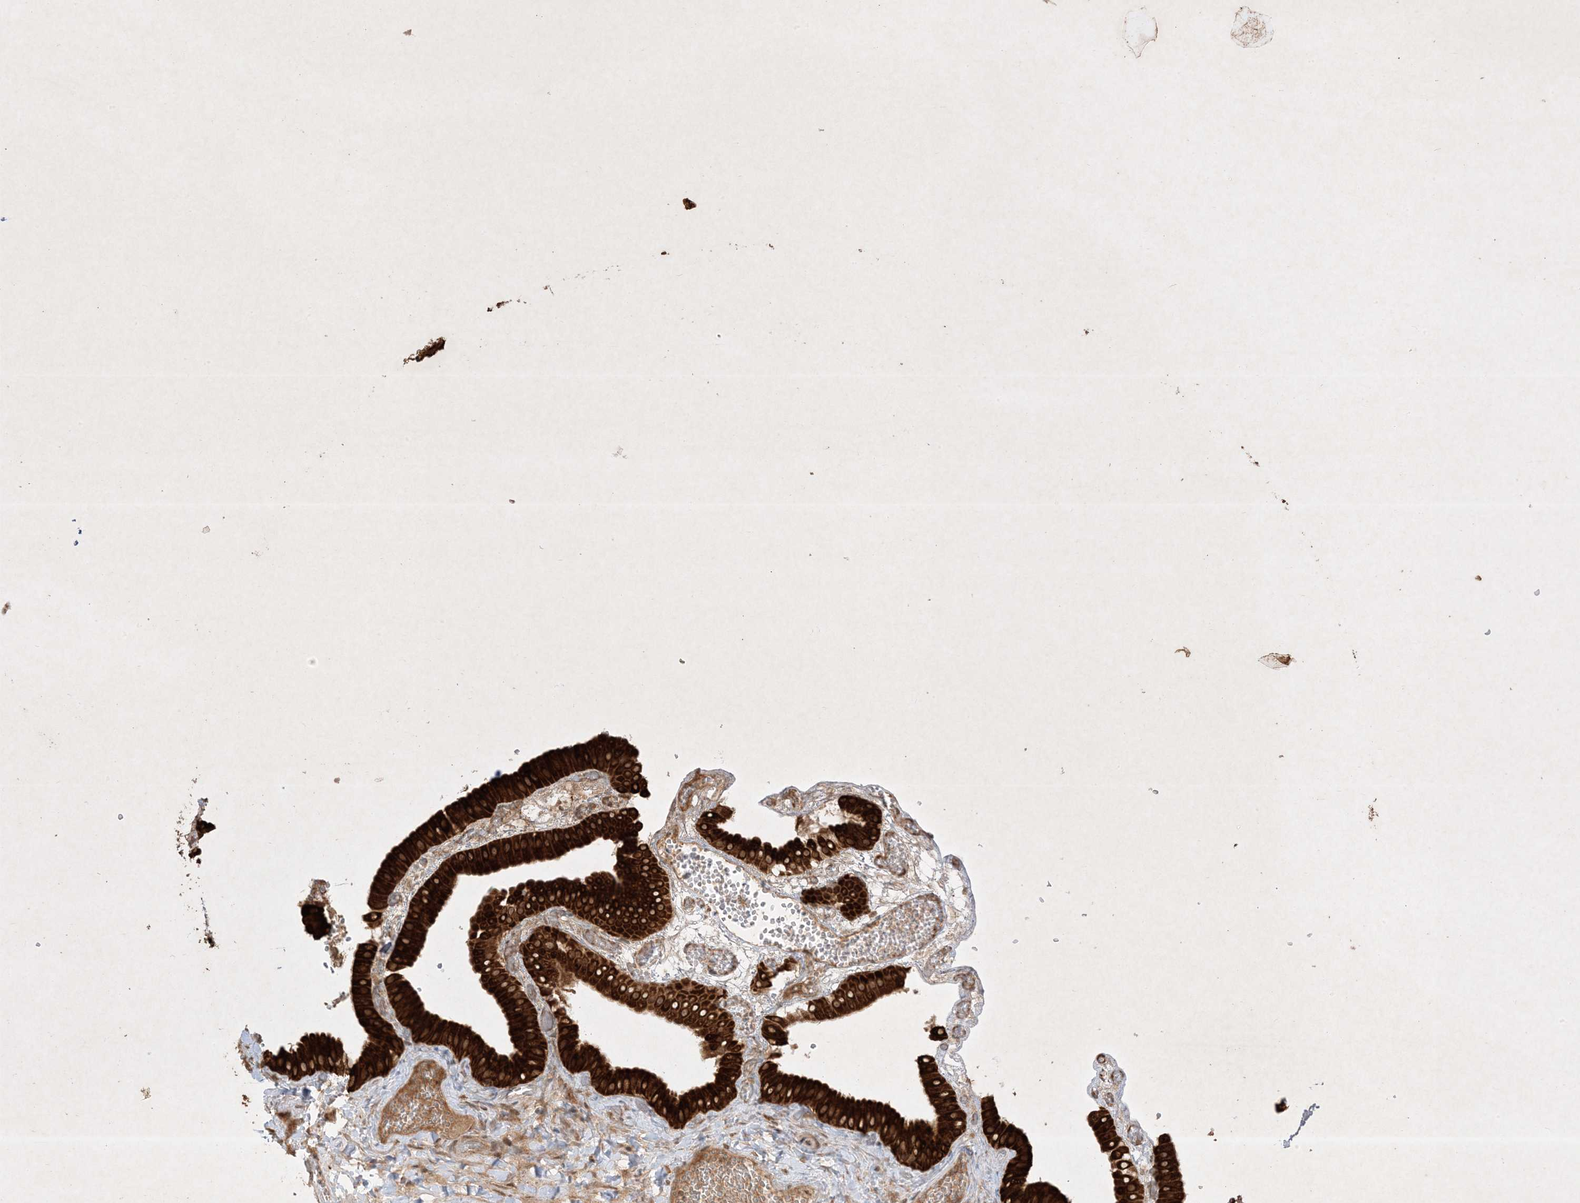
{"staining": {"intensity": "strong", "quantity": ">75%", "location": "cytoplasmic/membranous"}, "tissue": "gallbladder", "cell_type": "Glandular cells", "image_type": "normal", "snomed": [{"axis": "morphology", "description": "Normal tissue, NOS"}, {"axis": "topography", "description": "Gallbladder"}], "caption": "Protein analysis of unremarkable gallbladder demonstrates strong cytoplasmic/membranous expression in approximately >75% of glandular cells.", "gene": "PTK6", "patient": {"sex": "female", "age": 64}}